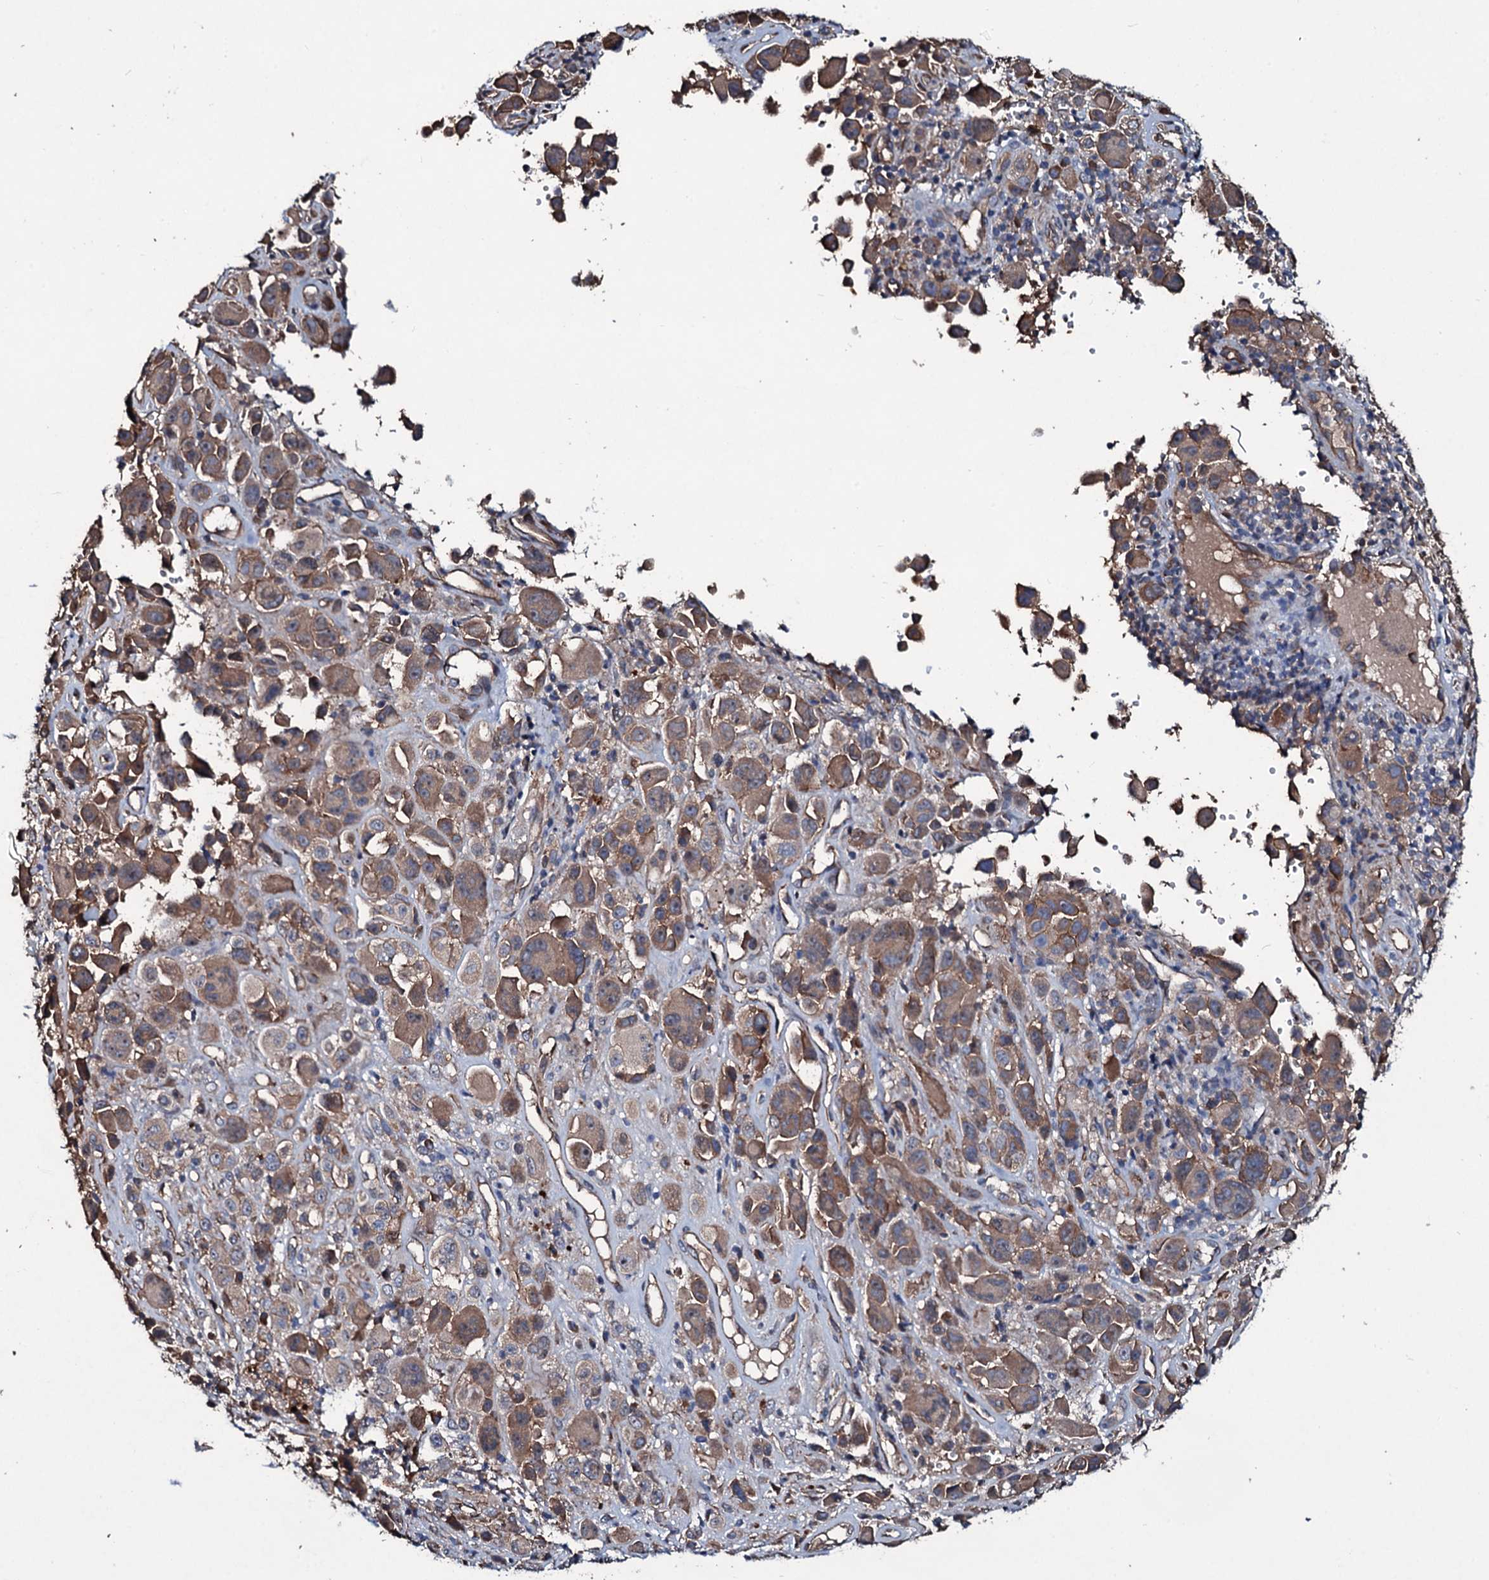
{"staining": {"intensity": "moderate", "quantity": "25%-75%", "location": "cytoplasmic/membranous"}, "tissue": "melanoma", "cell_type": "Tumor cells", "image_type": "cancer", "snomed": [{"axis": "morphology", "description": "Malignant melanoma, NOS"}, {"axis": "topography", "description": "Skin of trunk"}], "caption": "Tumor cells reveal medium levels of moderate cytoplasmic/membranous staining in approximately 25%-75% of cells in human melanoma. (DAB (3,3'-diaminobenzidine) IHC with brightfield microscopy, high magnification).", "gene": "DMAC2", "patient": {"sex": "male", "age": 71}}